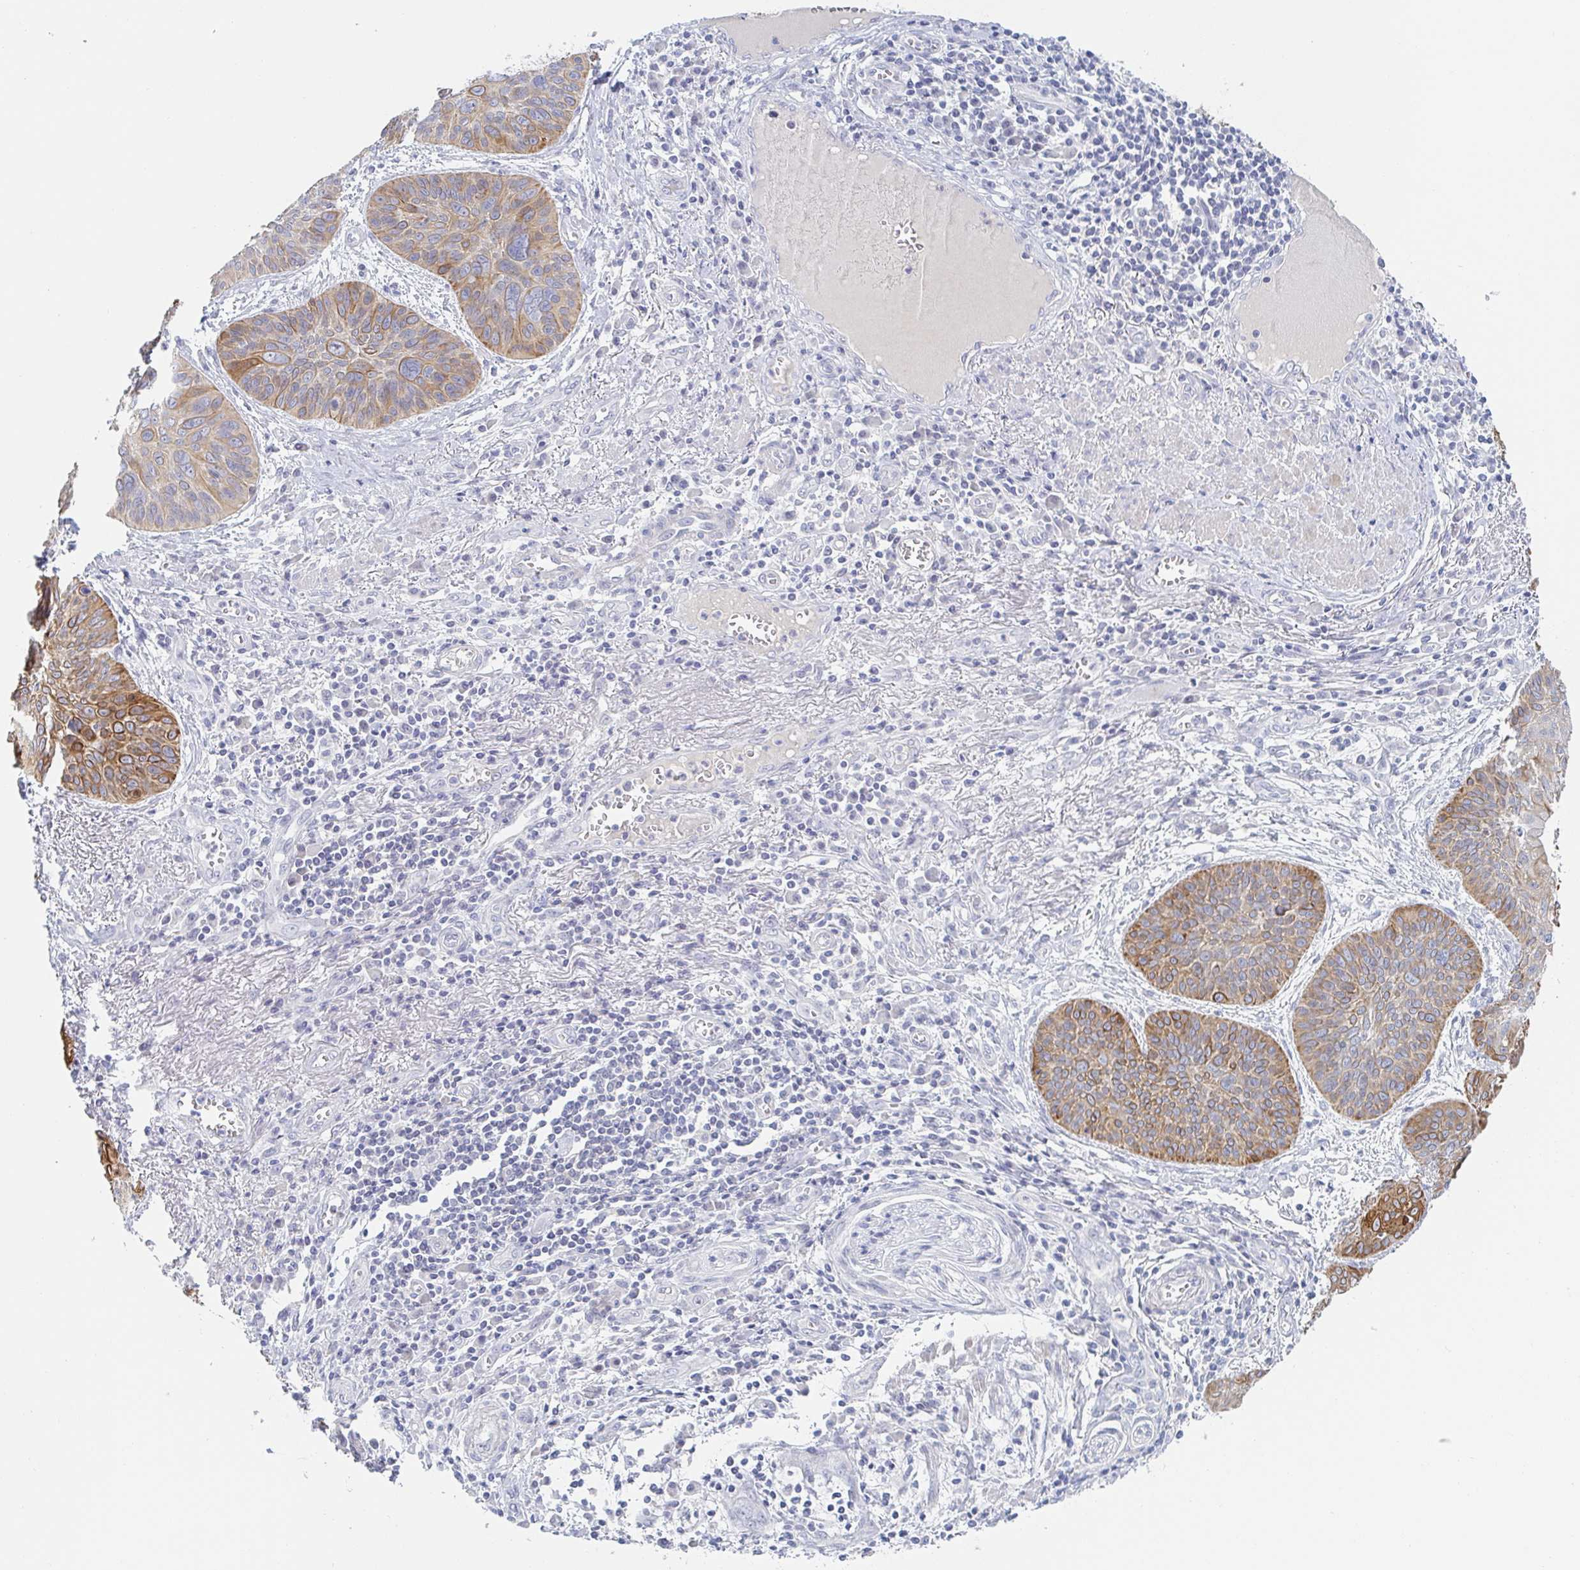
{"staining": {"intensity": "strong", "quantity": "25%-75%", "location": "cytoplasmic/membranous"}, "tissue": "lung cancer", "cell_type": "Tumor cells", "image_type": "cancer", "snomed": [{"axis": "morphology", "description": "Squamous cell carcinoma, NOS"}, {"axis": "topography", "description": "Lung"}], "caption": "A high-resolution micrograph shows immunohistochemistry (IHC) staining of lung squamous cell carcinoma, which demonstrates strong cytoplasmic/membranous expression in about 25%-75% of tumor cells.", "gene": "RHOV", "patient": {"sex": "male", "age": 74}}